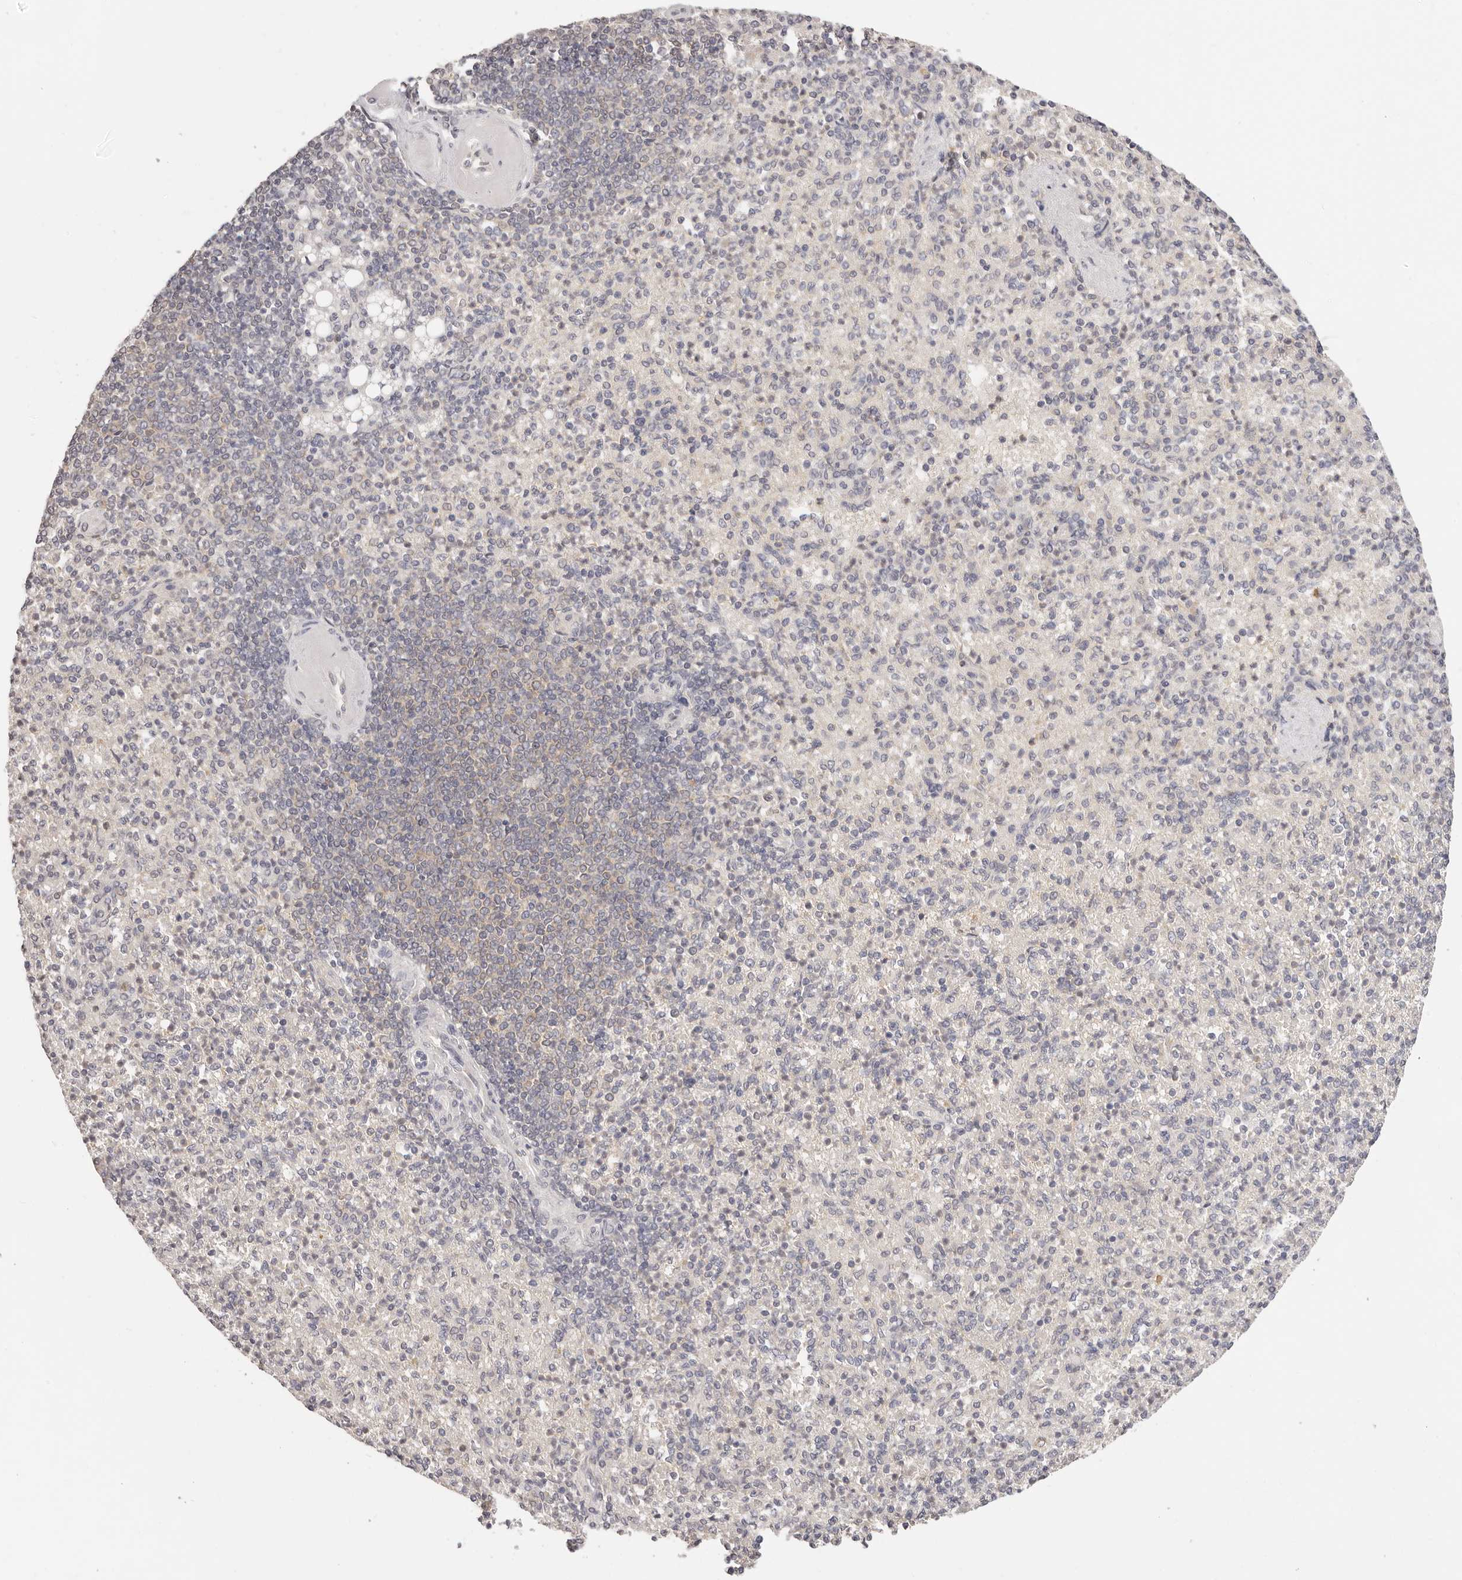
{"staining": {"intensity": "negative", "quantity": "none", "location": "none"}, "tissue": "spleen", "cell_type": "Cells in red pulp", "image_type": "normal", "snomed": [{"axis": "morphology", "description": "Normal tissue, NOS"}, {"axis": "topography", "description": "Spleen"}], "caption": "High magnification brightfield microscopy of unremarkable spleen stained with DAB (brown) and counterstained with hematoxylin (blue): cells in red pulp show no significant staining. (Stains: DAB (3,3'-diaminobenzidine) IHC with hematoxylin counter stain, Microscopy: brightfield microscopy at high magnification).", "gene": "GGPS1", "patient": {"sex": "female", "age": 74}}